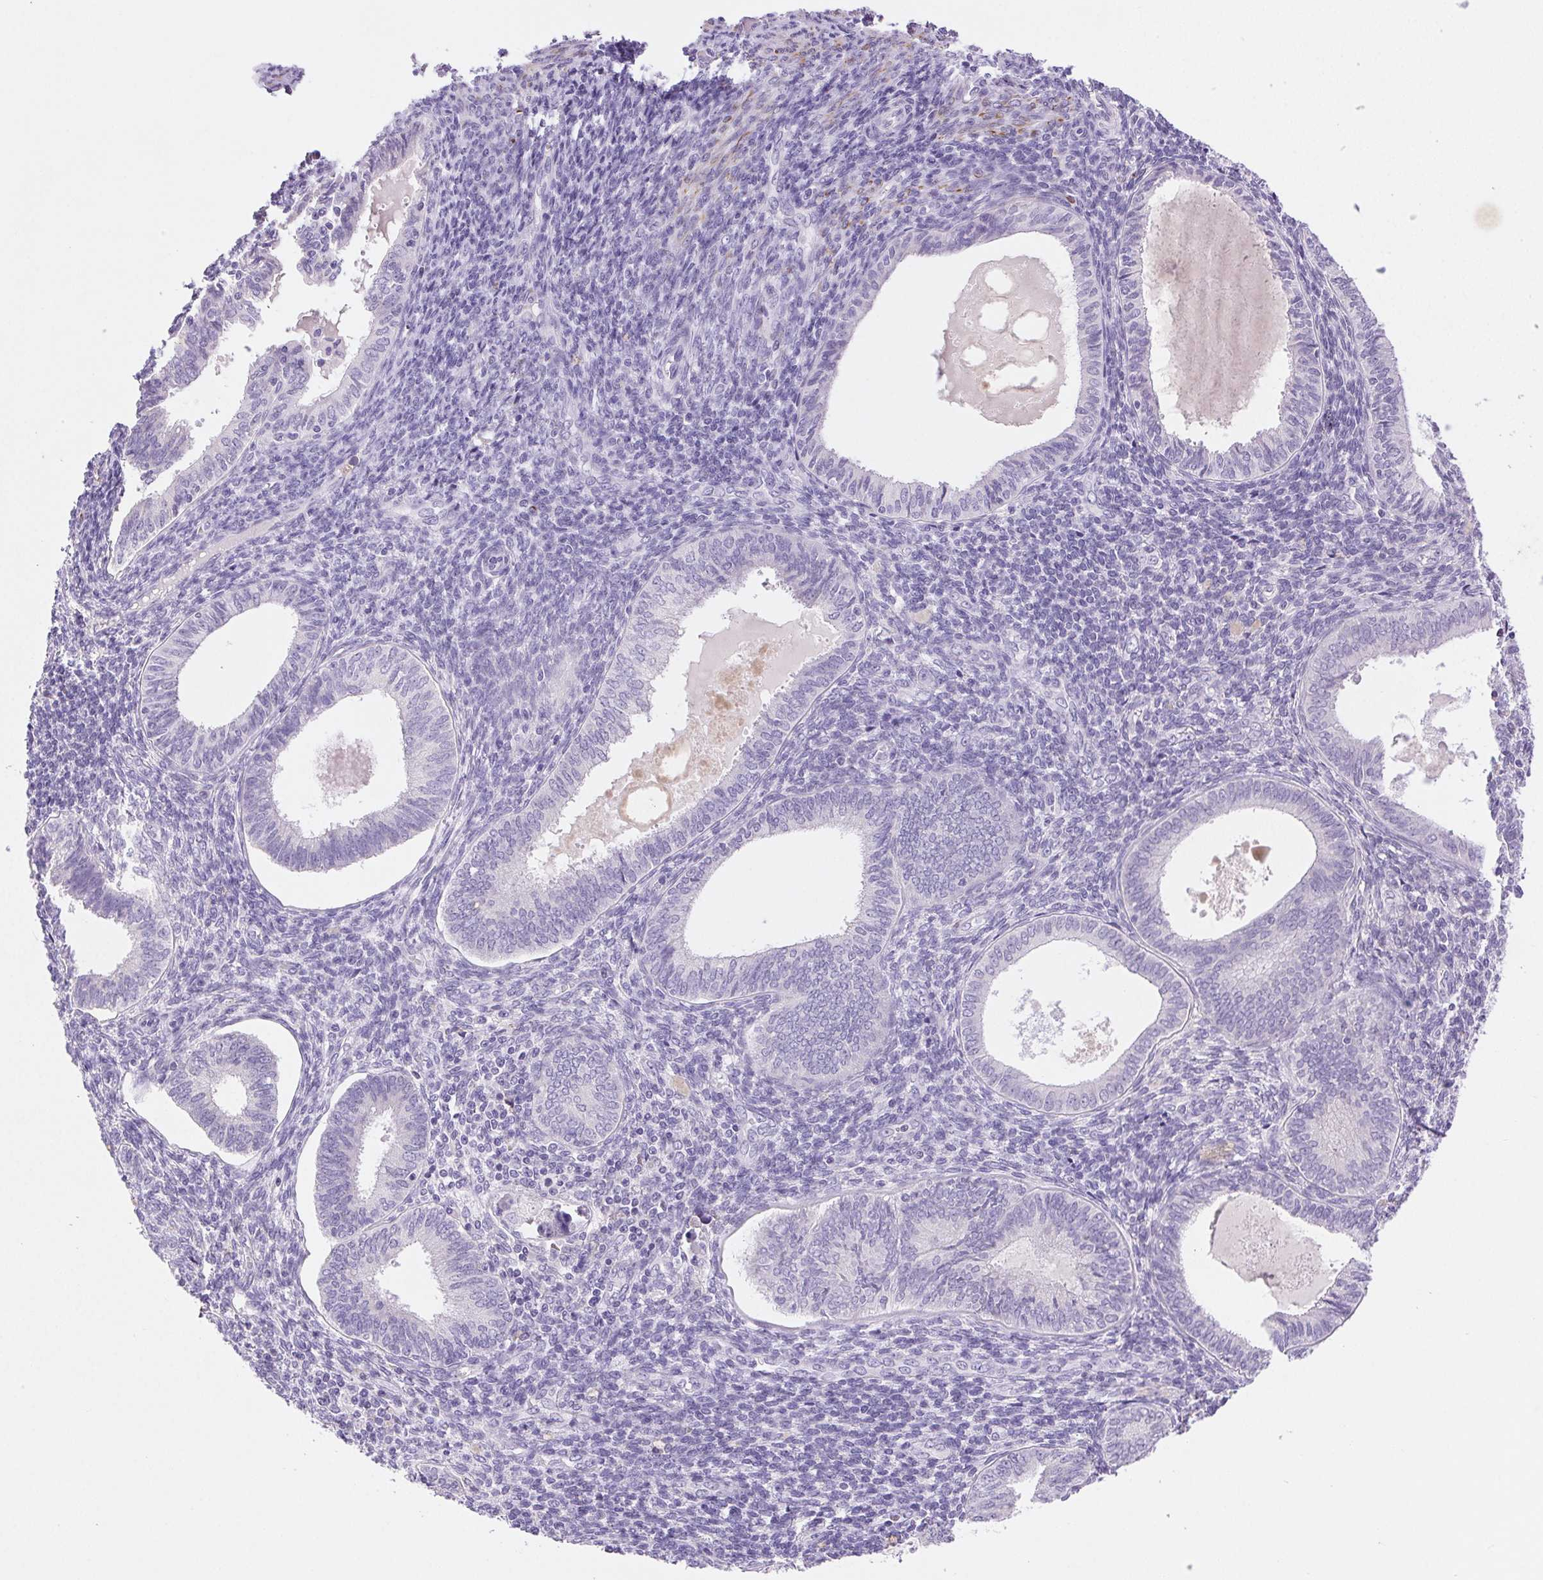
{"staining": {"intensity": "negative", "quantity": "none", "location": "none"}, "tissue": "endometrial cancer", "cell_type": "Tumor cells", "image_type": "cancer", "snomed": [{"axis": "morphology", "description": "Adenocarcinoma, NOS"}, {"axis": "topography", "description": "Uterus"}], "caption": "Human endometrial adenocarcinoma stained for a protein using immunohistochemistry demonstrates no staining in tumor cells.", "gene": "ARHGAP11B", "patient": {"sex": "female", "age": 62}}